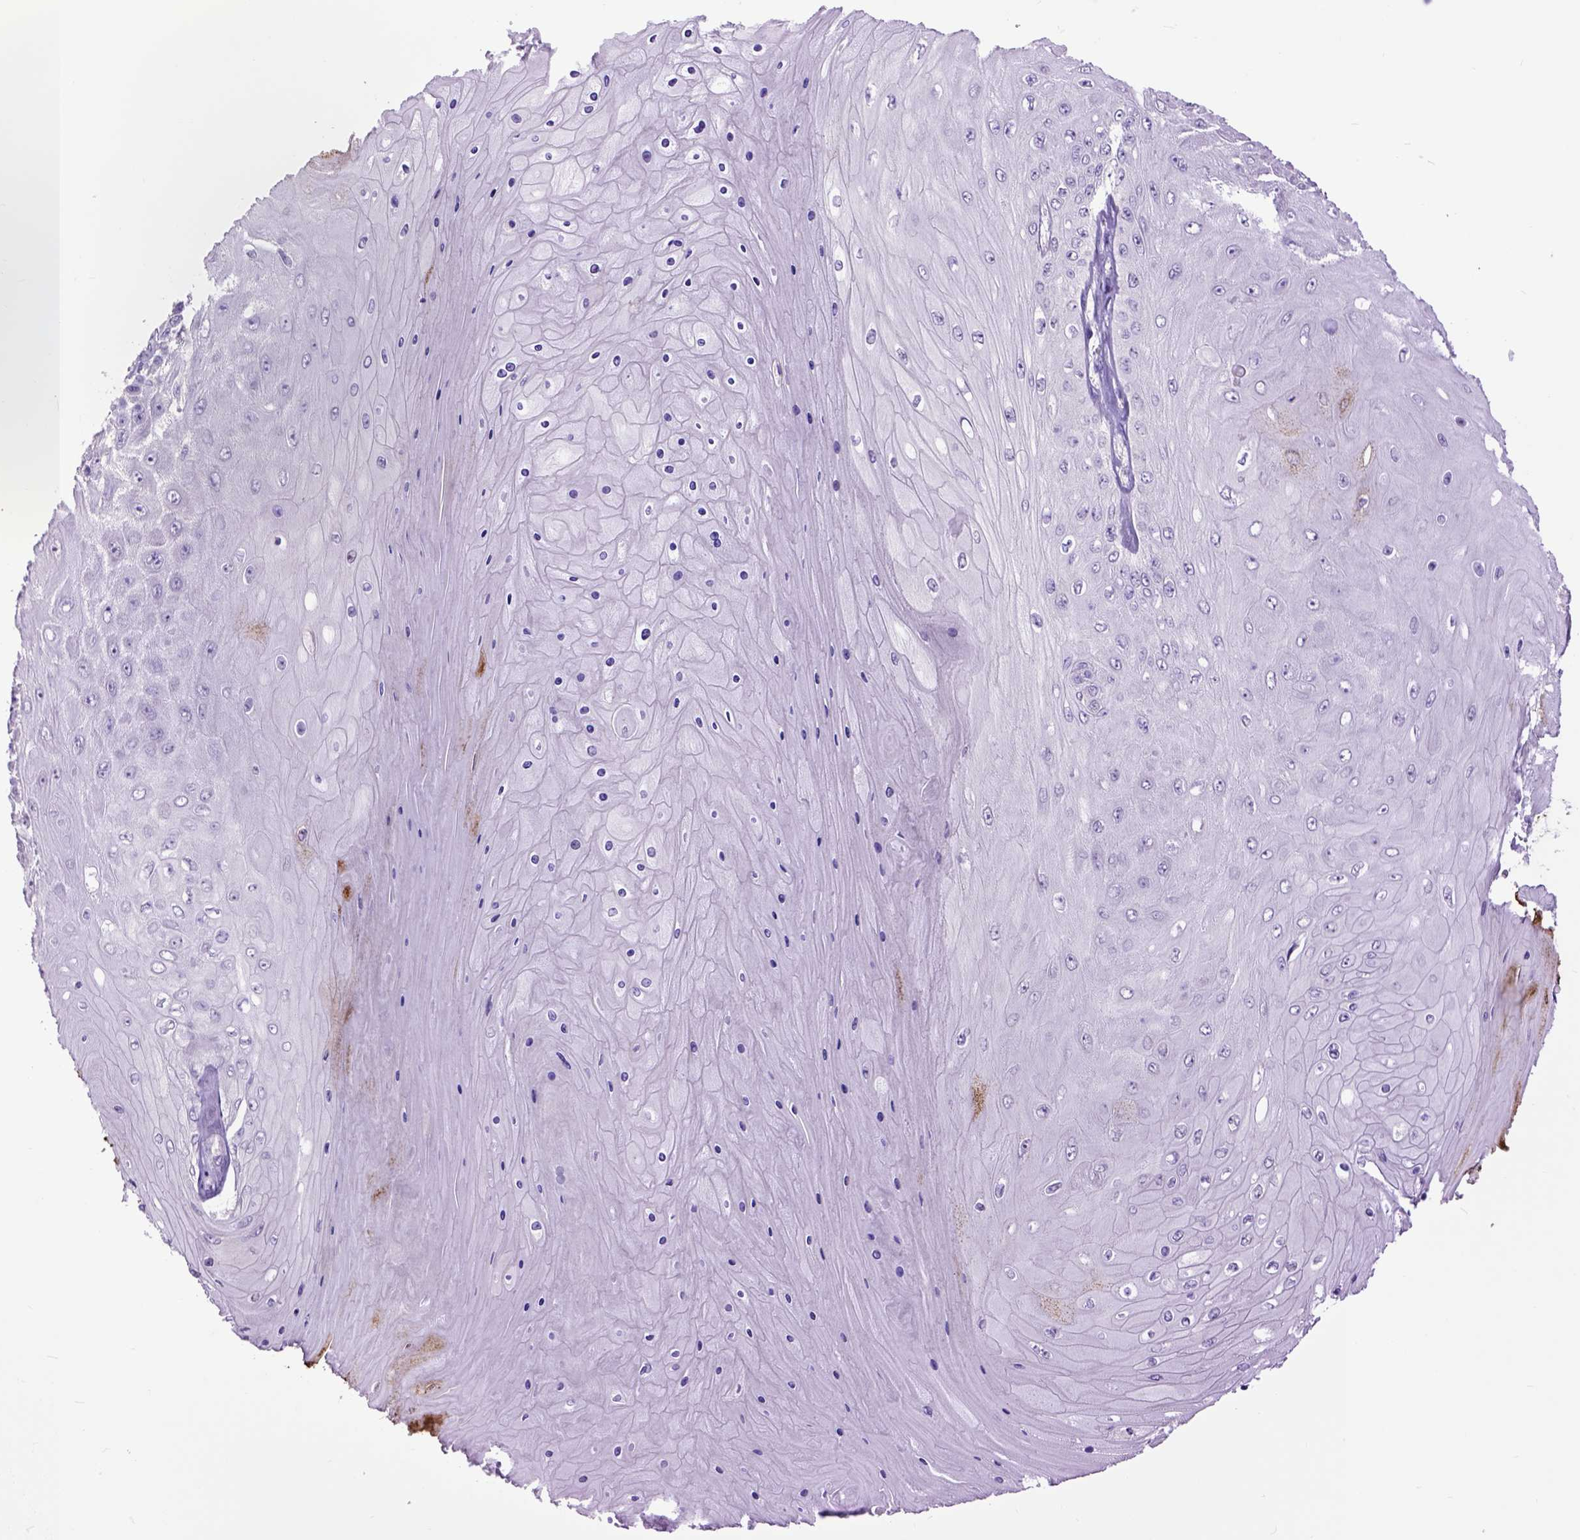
{"staining": {"intensity": "negative", "quantity": "none", "location": "none"}, "tissue": "skin cancer", "cell_type": "Tumor cells", "image_type": "cancer", "snomed": [{"axis": "morphology", "description": "Squamous cell carcinoma, NOS"}, {"axis": "topography", "description": "Skin"}], "caption": "Immunohistochemistry (IHC) photomicrograph of human squamous cell carcinoma (skin) stained for a protein (brown), which reveals no positivity in tumor cells.", "gene": "RAB25", "patient": {"sex": "male", "age": 62}}